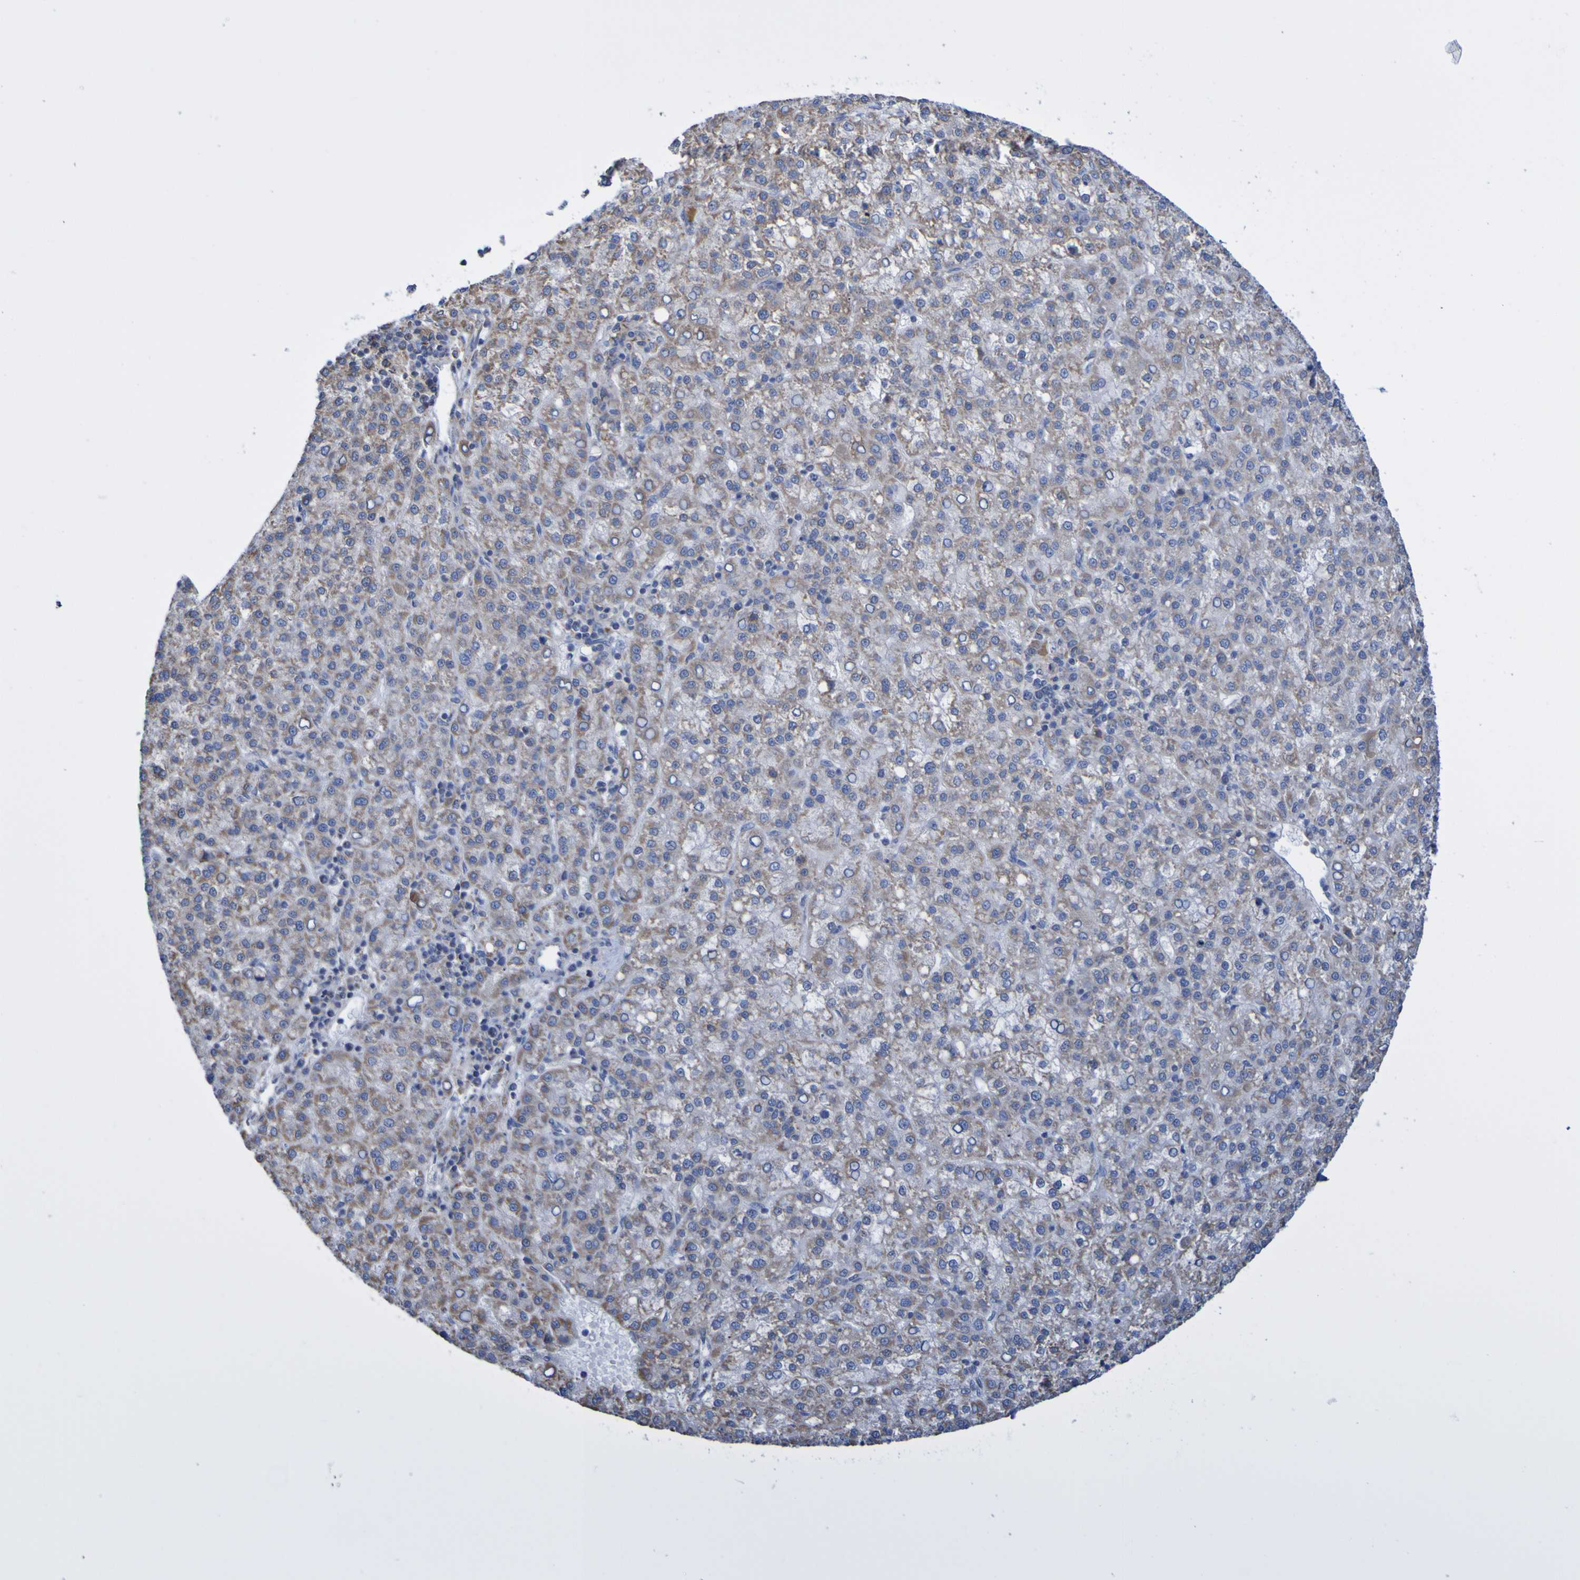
{"staining": {"intensity": "moderate", "quantity": ">75%", "location": "cytoplasmic/membranous"}, "tissue": "liver cancer", "cell_type": "Tumor cells", "image_type": "cancer", "snomed": [{"axis": "morphology", "description": "Carcinoma, Hepatocellular, NOS"}, {"axis": "topography", "description": "Liver"}], "caption": "Protein expression analysis of human hepatocellular carcinoma (liver) reveals moderate cytoplasmic/membranous expression in about >75% of tumor cells.", "gene": "CNTN2", "patient": {"sex": "female", "age": 58}}